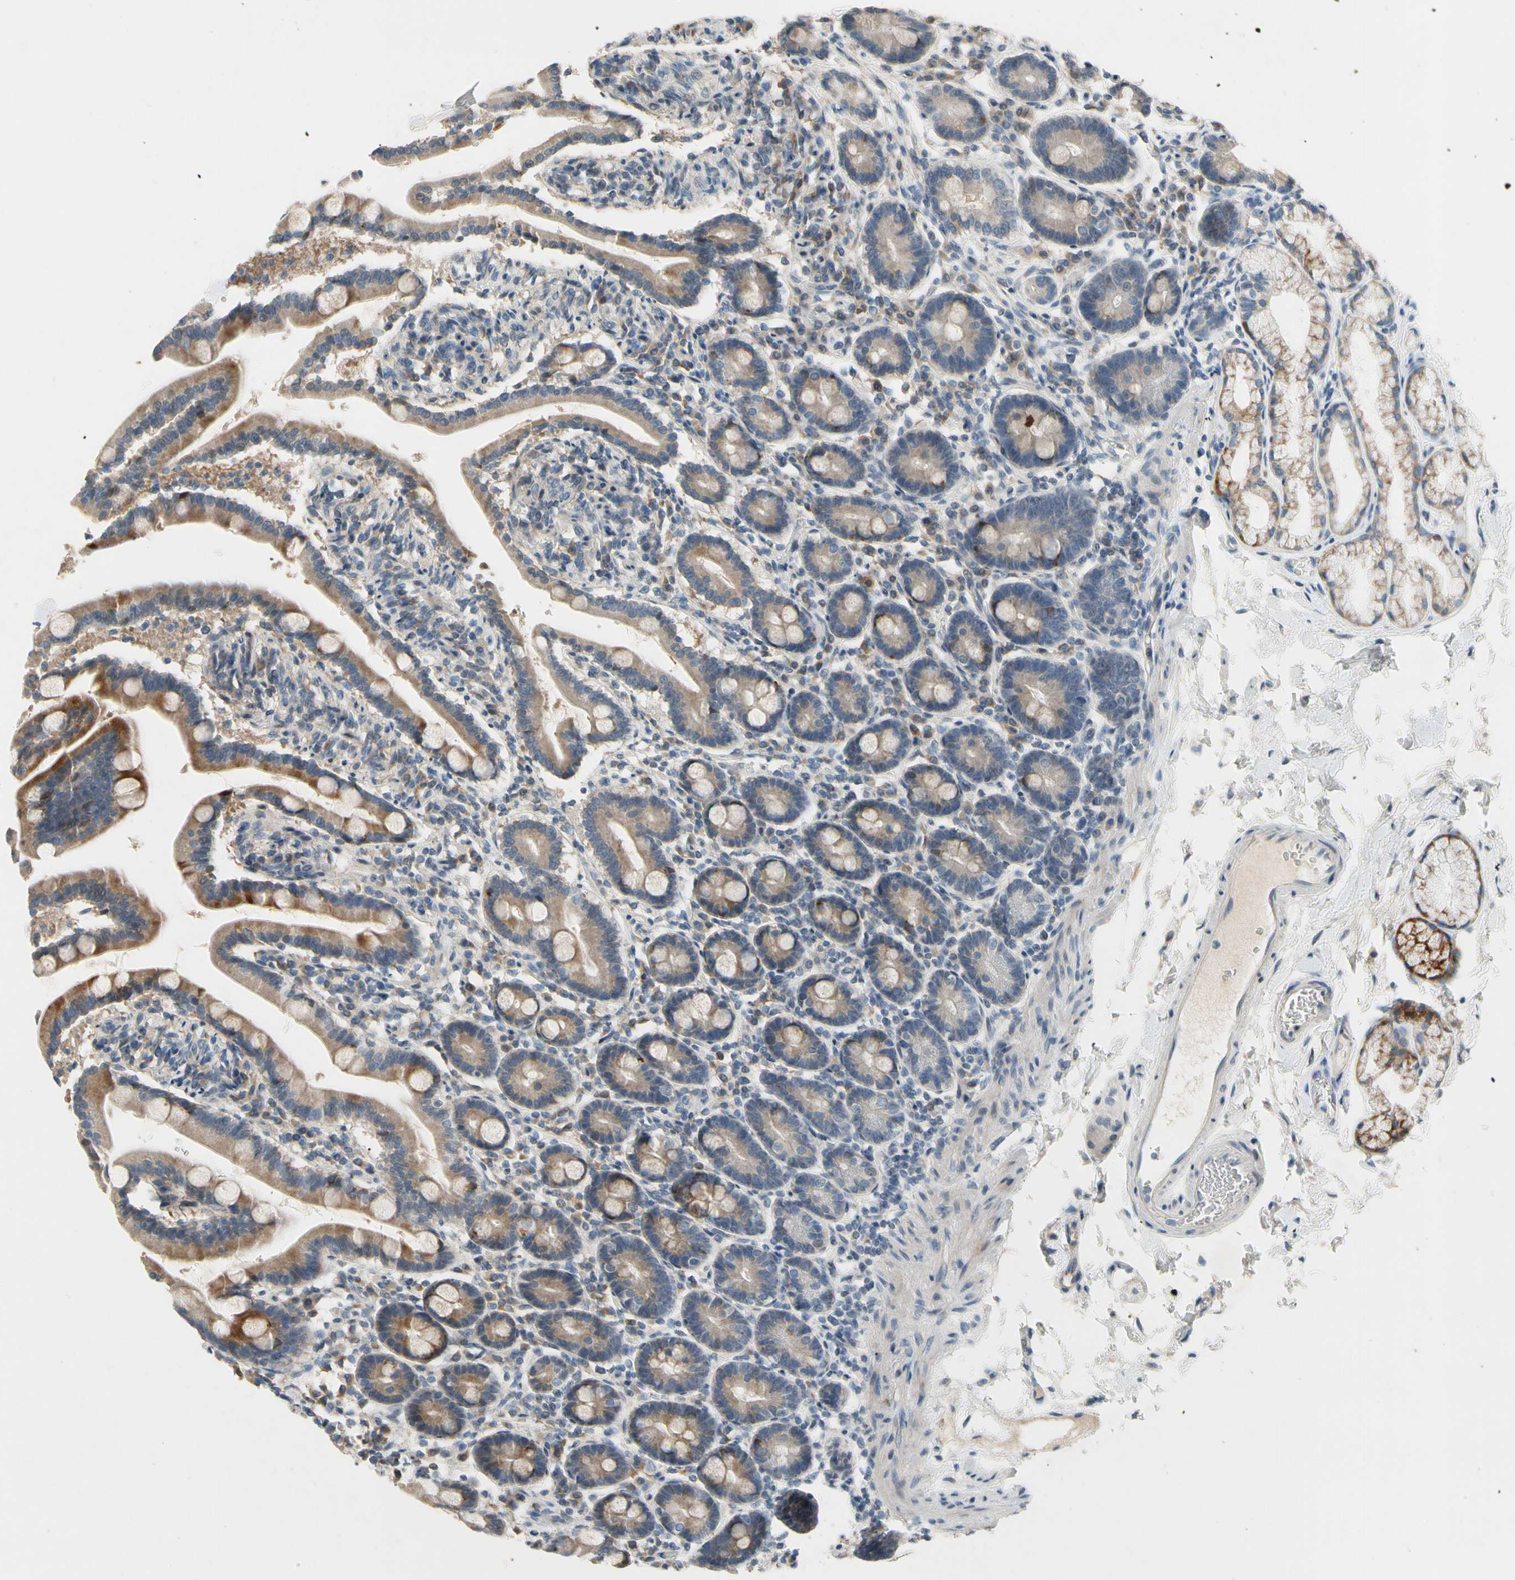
{"staining": {"intensity": "moderate", "quantity": ">75%", "location": "cytoplasmic/membranous"}, "tissue": "duodenum", "cell_type": "Glandular cells", "image_type": "normal", "snomed": [{"axis": "morphology", "description": "Normal tissue, NOS"}, {"axis": "topography", "description": "Duodenum"}], "caption": "IHC of unremarkable duodenum displays medium levels of moderate cytoplasmic/membranous expression in approximately >75% of glandular cells. (DAB IHC with brightfield microscopy, high magnification).", "gene": "PIP5K1B", "patient": {"sex": "male", "age": 54}}